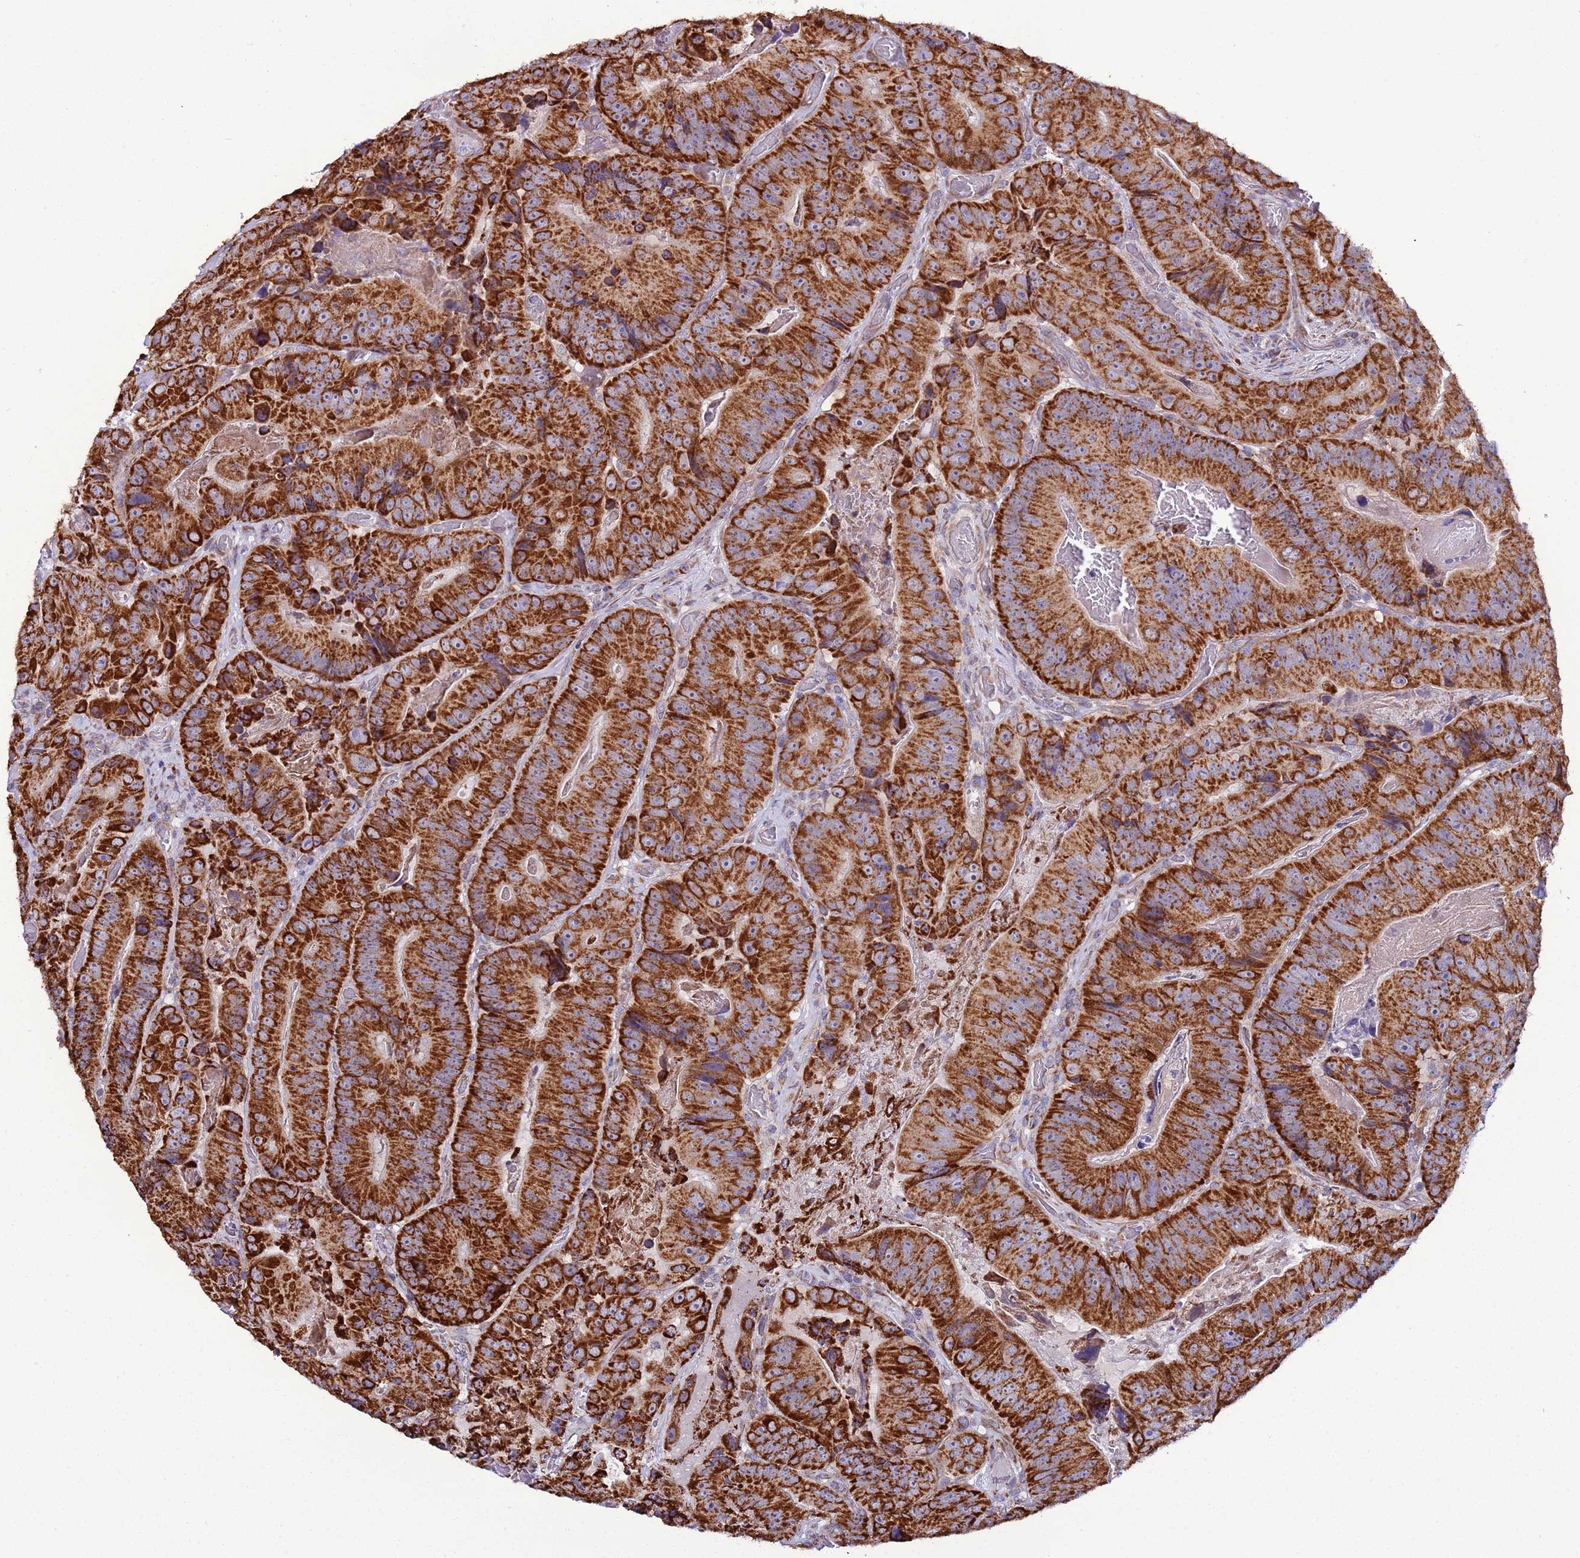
{"staining": {"intensity": "strong", "quantity": ">75%", "location": "cytoplasmic/membranous"}, "tissue": "colorectal cancer", "cell_type": "Tumor cells", "image_type": "cancer", "snomed": [{"axis": "morphology", "description": "Adenocarcinoma, NOS"}, {"axis": "topography", "description": "Colon"}], "caption": "Immunohistochemistry (IHC) photomicrograph of neoplastic tissue: human adenocarcinoma (colorectal) stained using immunohistochemistry exhibits high levels of strong protein expression localized specifically in the cytoplasmic/membranous of tumor cells, appearing as a cytoplasmic/membranous brown color.", "gene": "AHI1", "patient": {"sex": "female", "age": 86}}